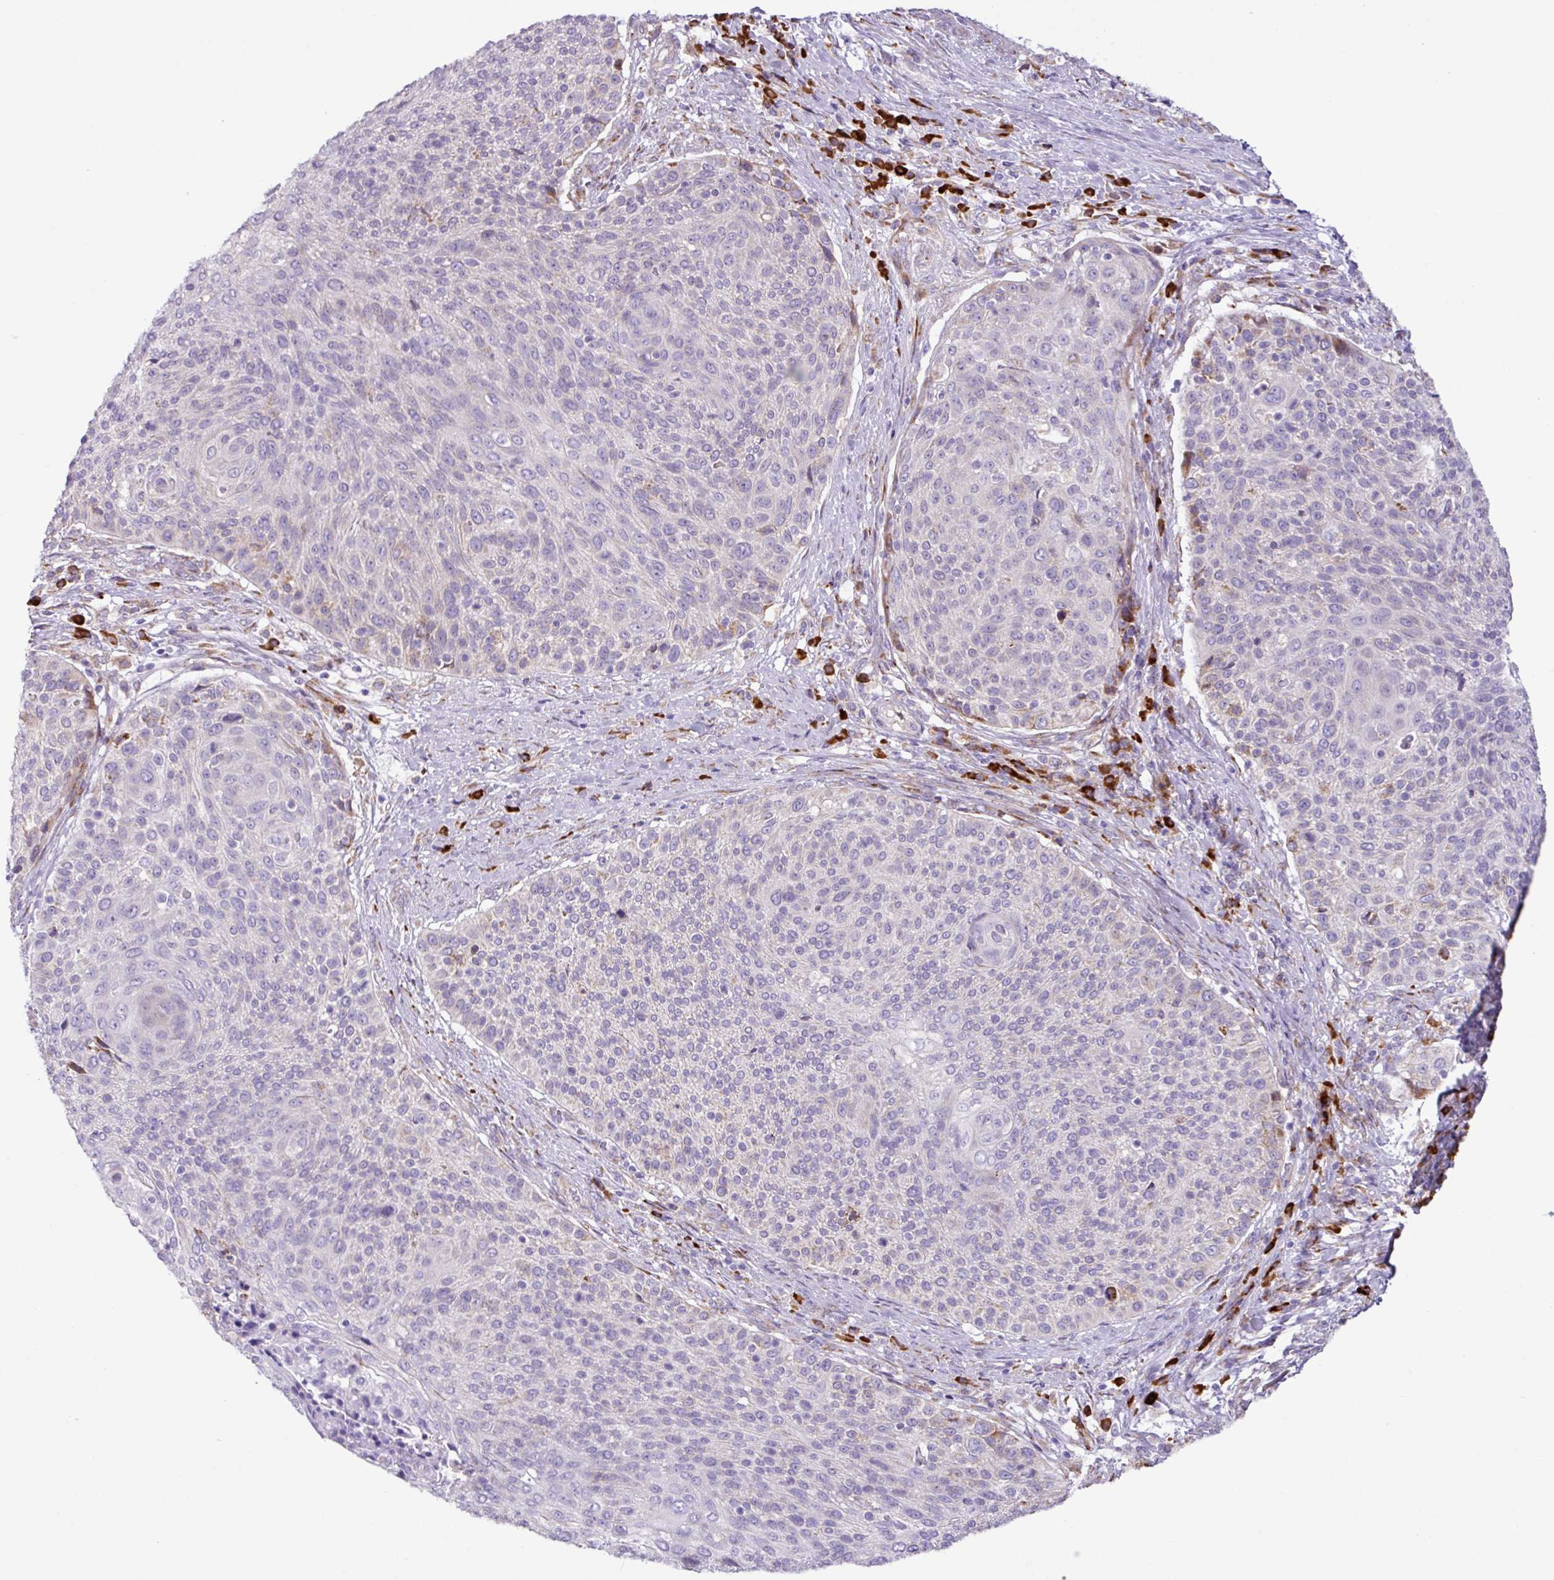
{"staining": {"intensity": "negative", "quantity": "none", "location": "none"}, "tissue": "cervical cancer", "cell_type": "Tumor cells", "image_type": "cancer", "snomed": [{"axis": "morphology", "description": "Squamous cell carcinoma, NOS"}, {"axis": "topography", "description": "Cervix"}], "caption": "This is an immunohistochemistry image of squamous cell carcinoma (cervical). There is no expression in tumor cells.", "gene": "RGS21", "patient": {"sex": "female", "age": 31}}